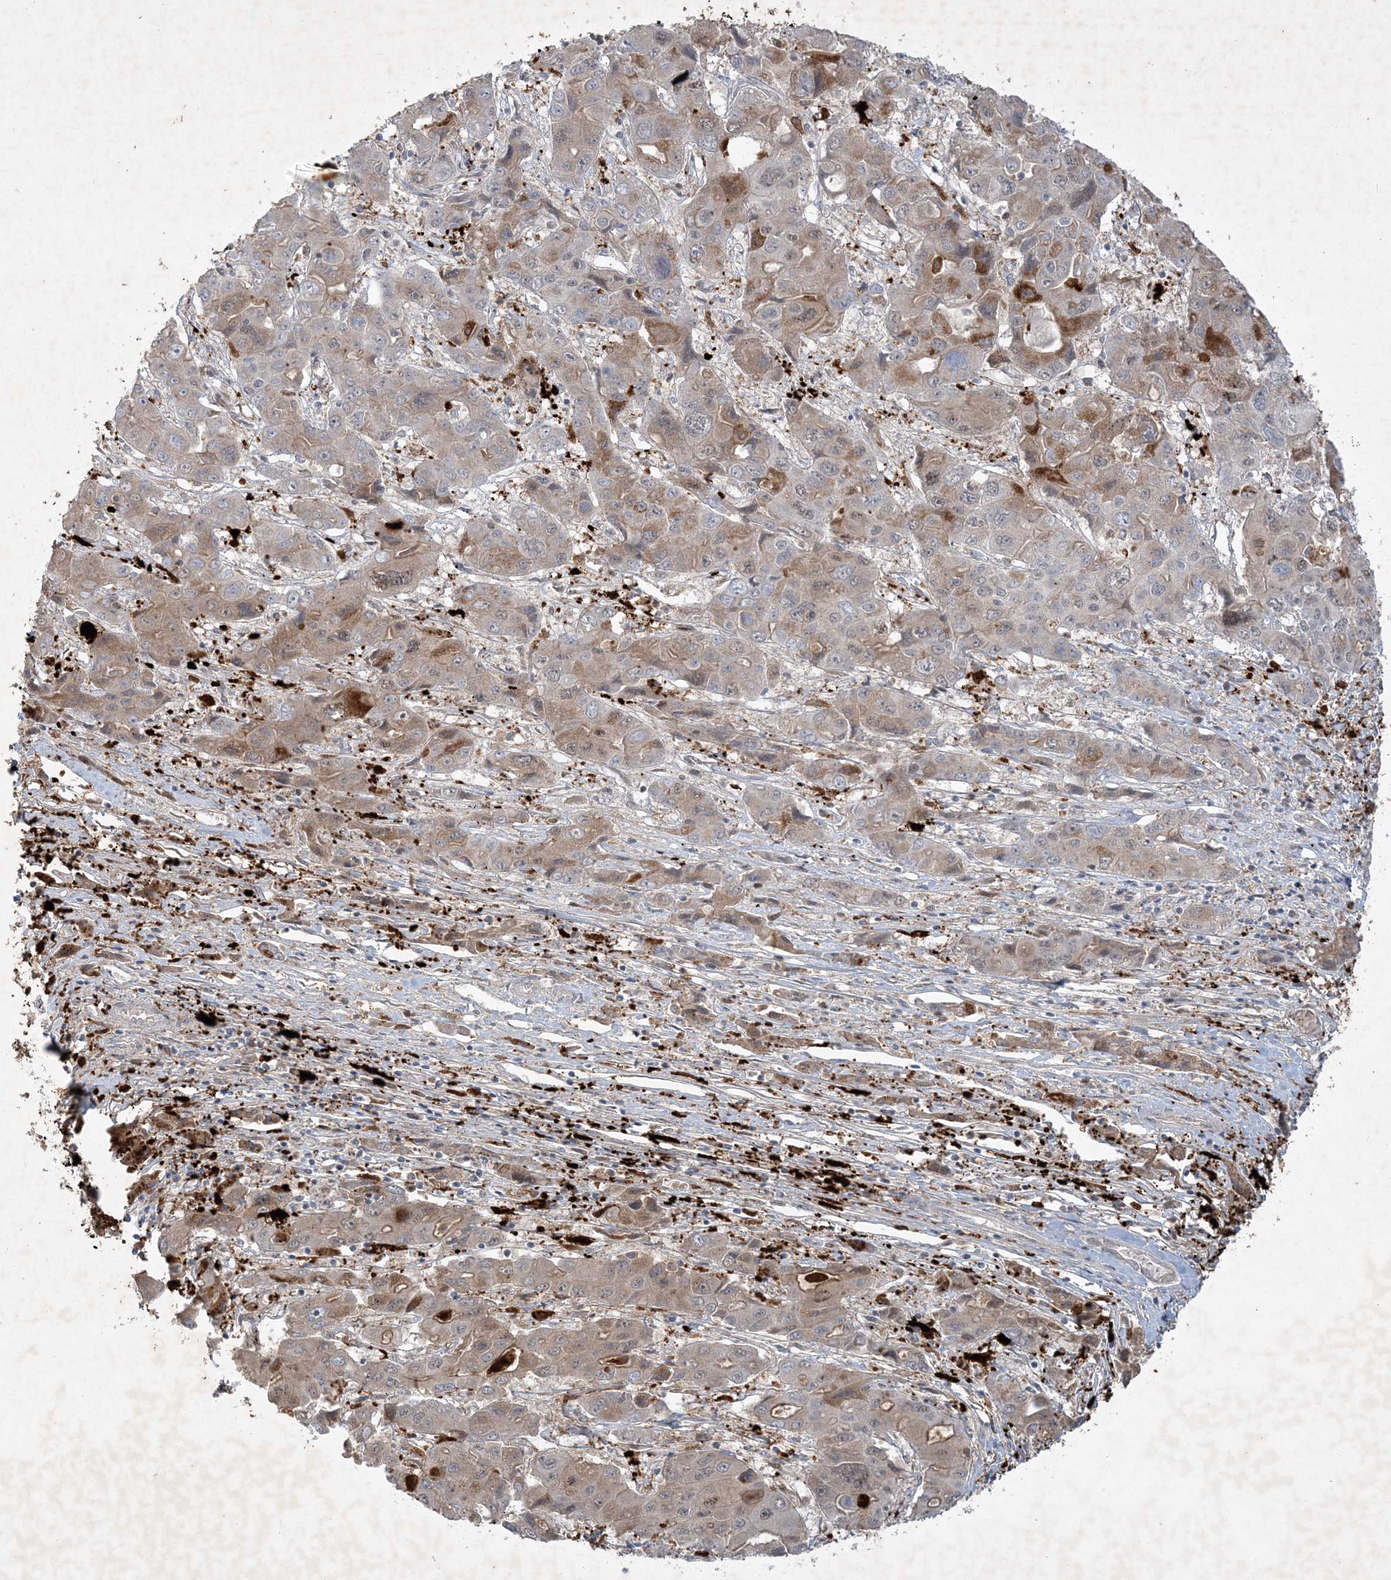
{"staining": {"intensity": "weak", "quantity": "25%-75%", "location": "cytoplasmic/membranous"}, "tissue": "liver cancer", "cell_type": "Tumor cells", "image_type": "cancer", "snomed": [{"axis": "morphology", "description": "Cholangiocarcinoma"}, {"axis": "topography", "description": "Liver"}], "caption": "Liver cholangiocarcinoma stained for a protein shows weak cytoplasmic/membranous positivity in tumor cells. The staining was performed using DAB (3,3'-diaminobenzidine), with brown indicating positive protein expression. Nuclei are stained blue with hematoxylin.", "gene": "THG1L", "patient": {"sex": "male", "age": 67}}